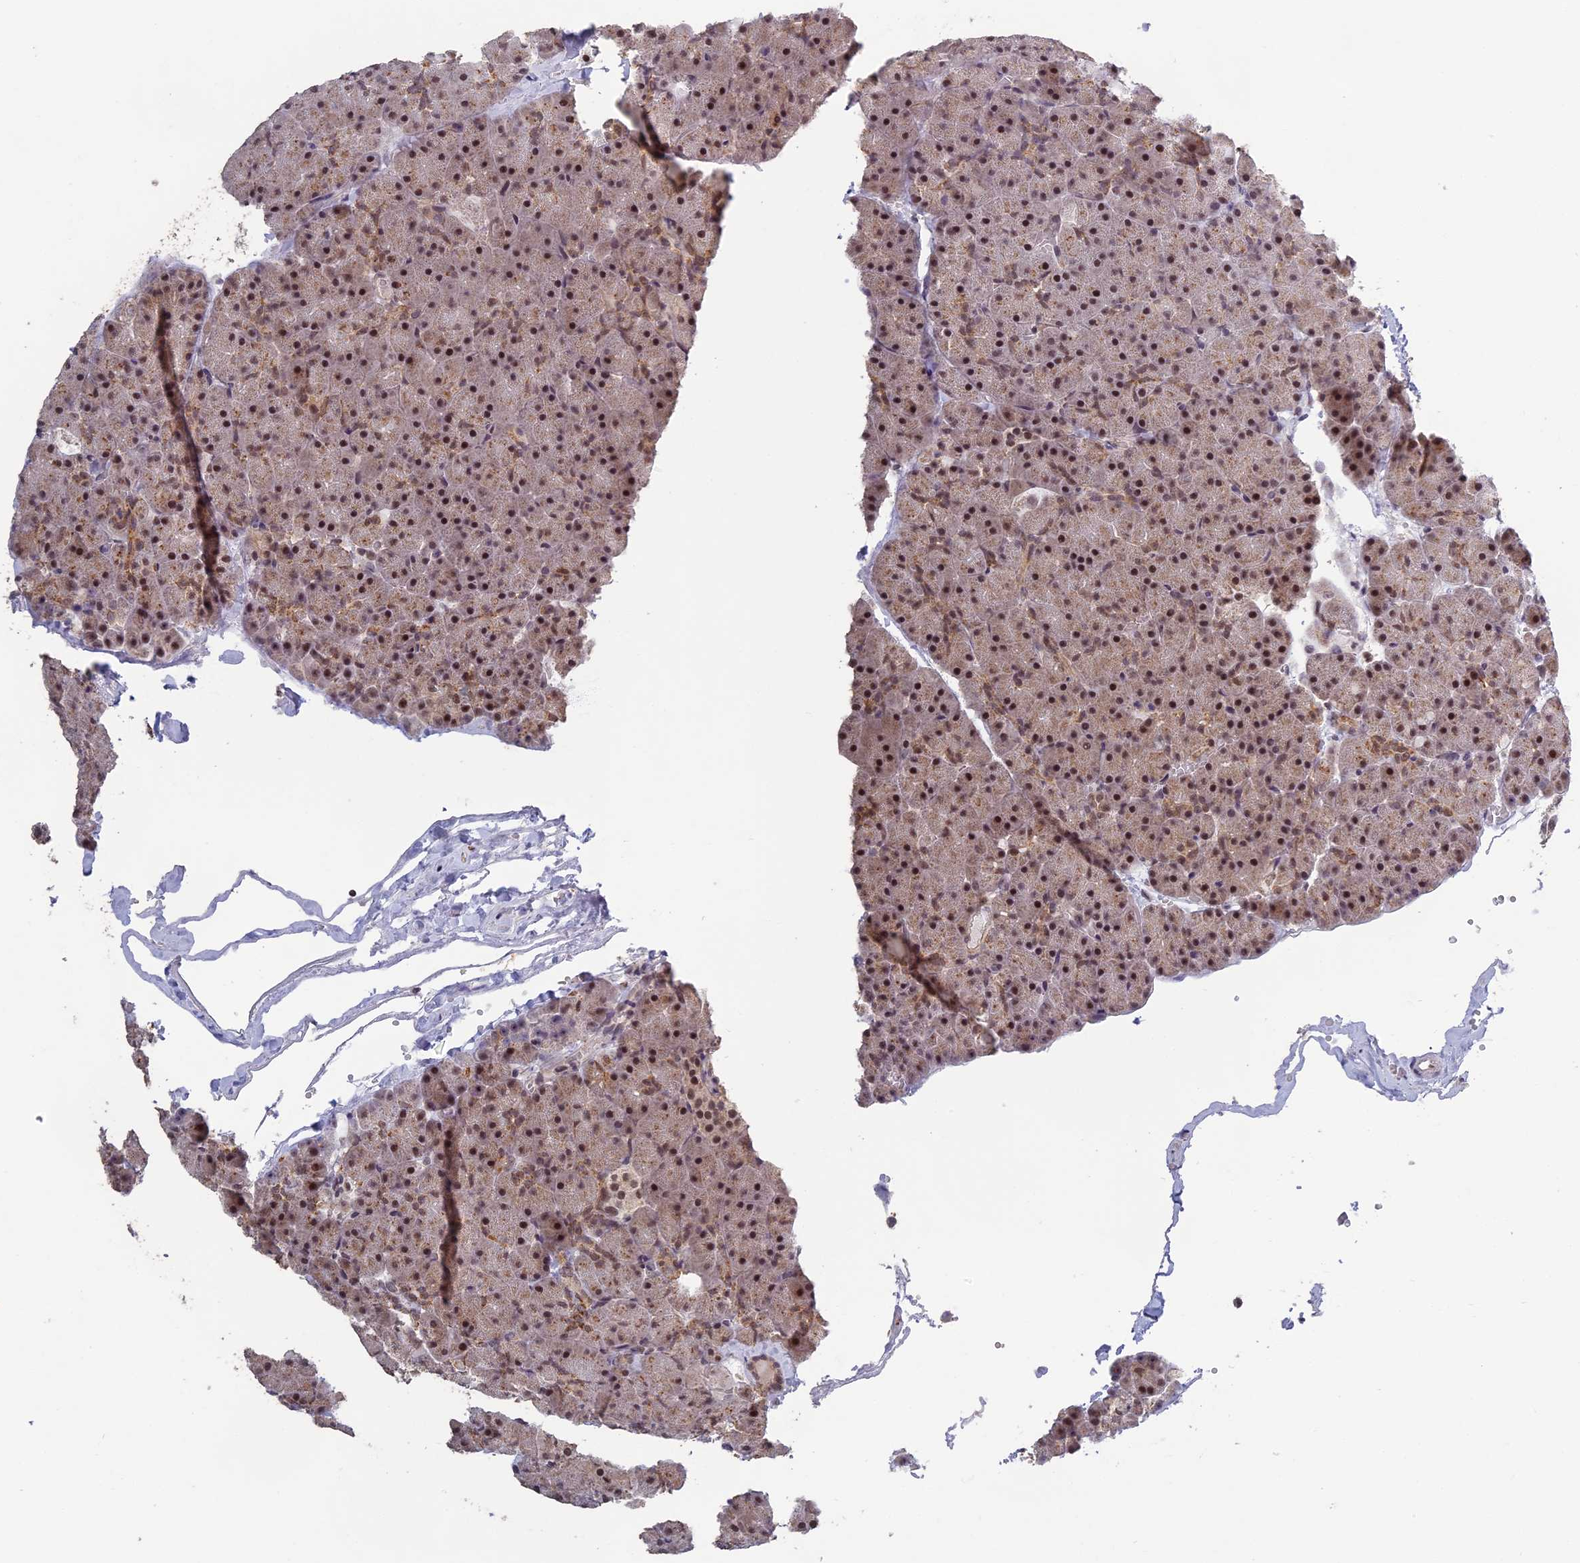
{"staining": {"intensity": "moderate", "quantity": ">75%", "location": "cytoplasmic/membranous,nuclear"}, "tissue": "pancreas", "cell_type": "Exocrine glandular cells", "image_type": "normal", "snomed": [{"axis": "morphology", "description": "Normal tissue, NOS"}, {"axis": "topography", "description": "Pancreas"}], "caption": "Human pancreas stained for a protein (brown) exhibits moderate cytoplasmic/membranous,nuclear positive staining in about >75% of exocrine glandular cells.", "gene": "MORF4L1", "patient": {"sex": "male", "age": 36}}